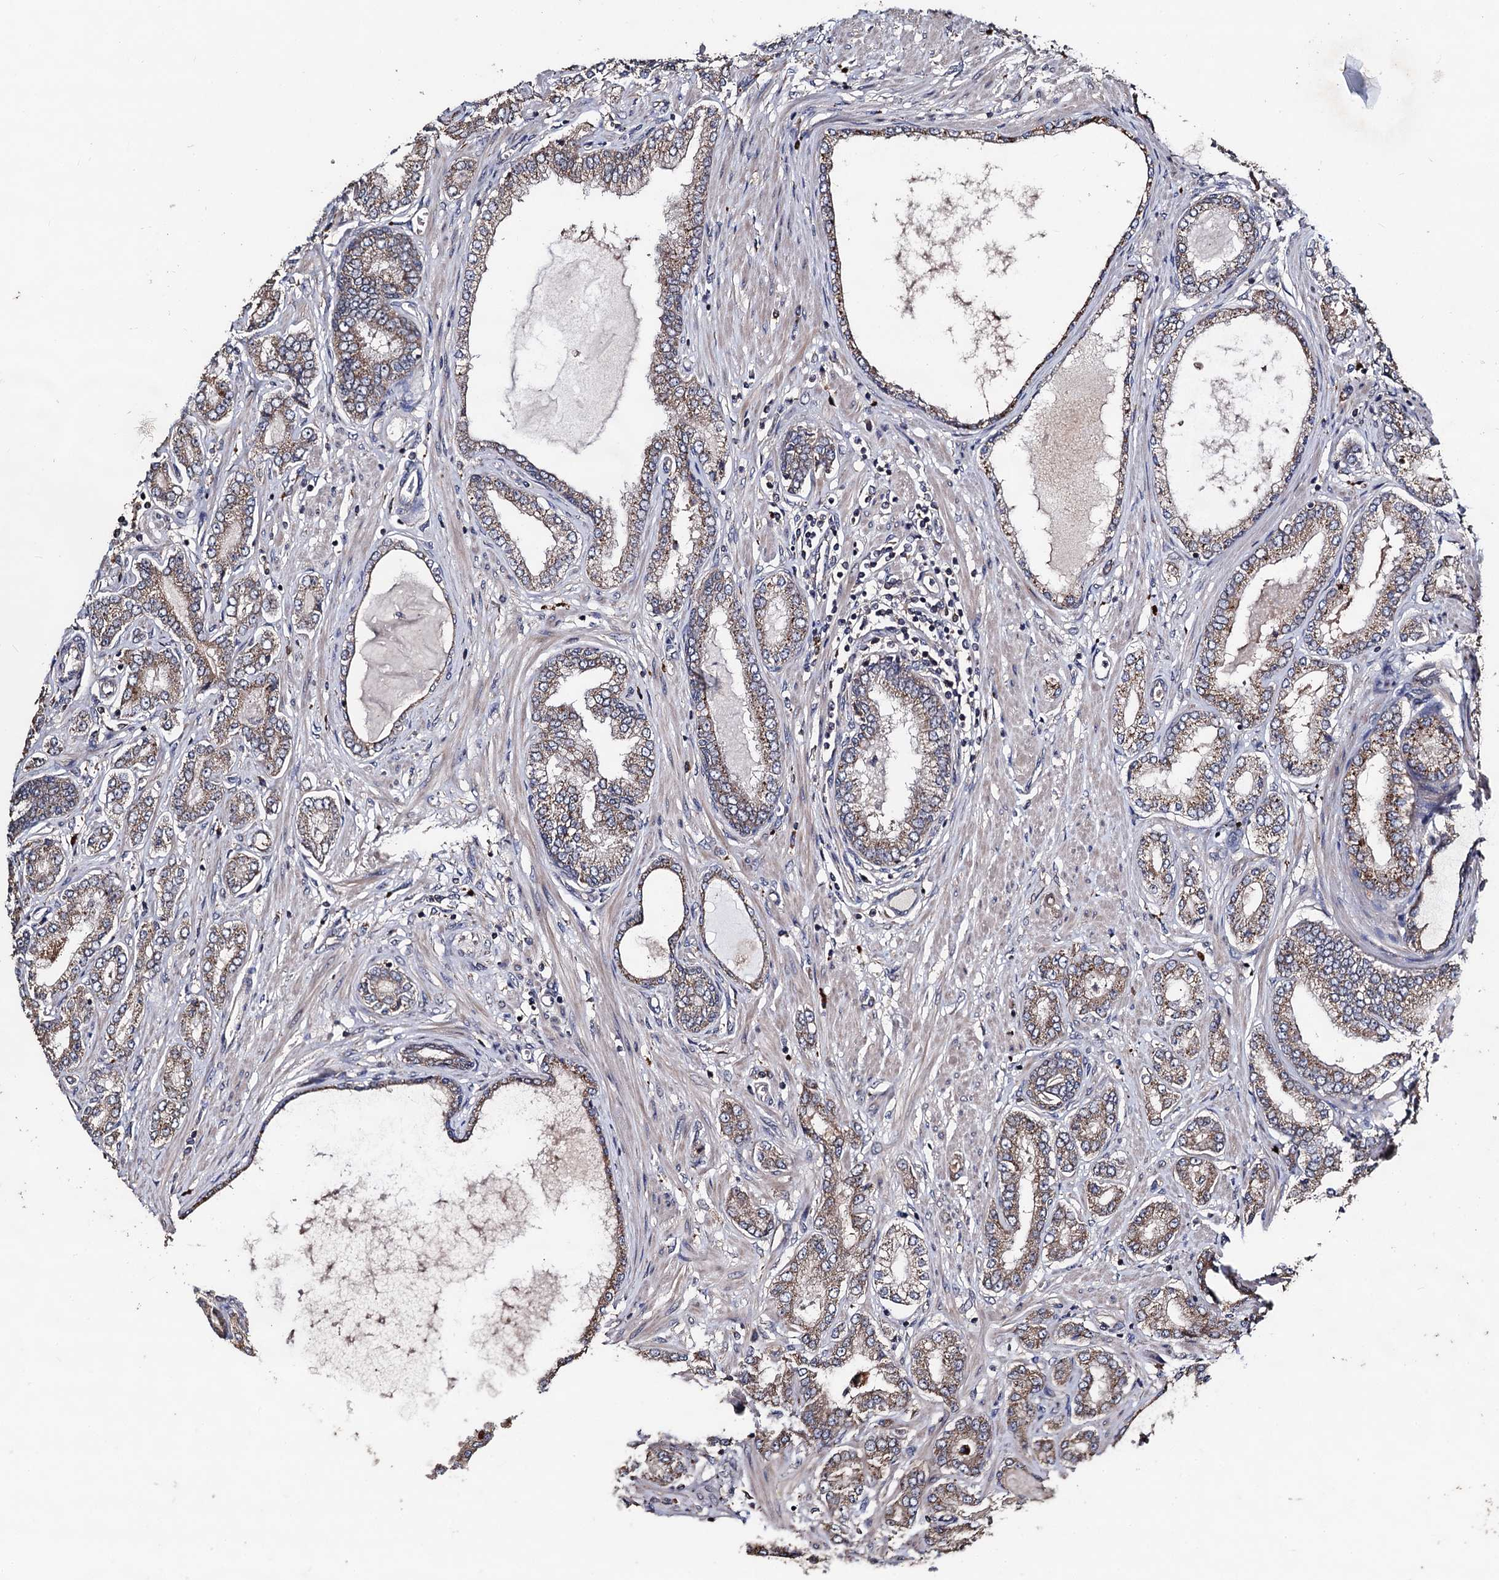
{"staining": {"intensity": "weak", "quantity": ">75%", "location": "cytoplasmic/membranous"}, "tissue": "prostate cancer", "cell_type": "Tumor cells", "image_type": "cancer", "snomed": [{"axis": "morphology", "description": "Adenocarcinoma, Low grade"}, {"axis": "topography", "description": "Prostate"}], "caption": "An immunohistochemistry (IHC) micrograph of neoplastic tissue is shown. Protein staining in brown labels weak cytoplasmic/membranous positivity in prostate cancer (low-grade adenocarcinoma) within tumor cells.", "gene": "PPTC7", "patient": {"sex": "male", "age": 63}}